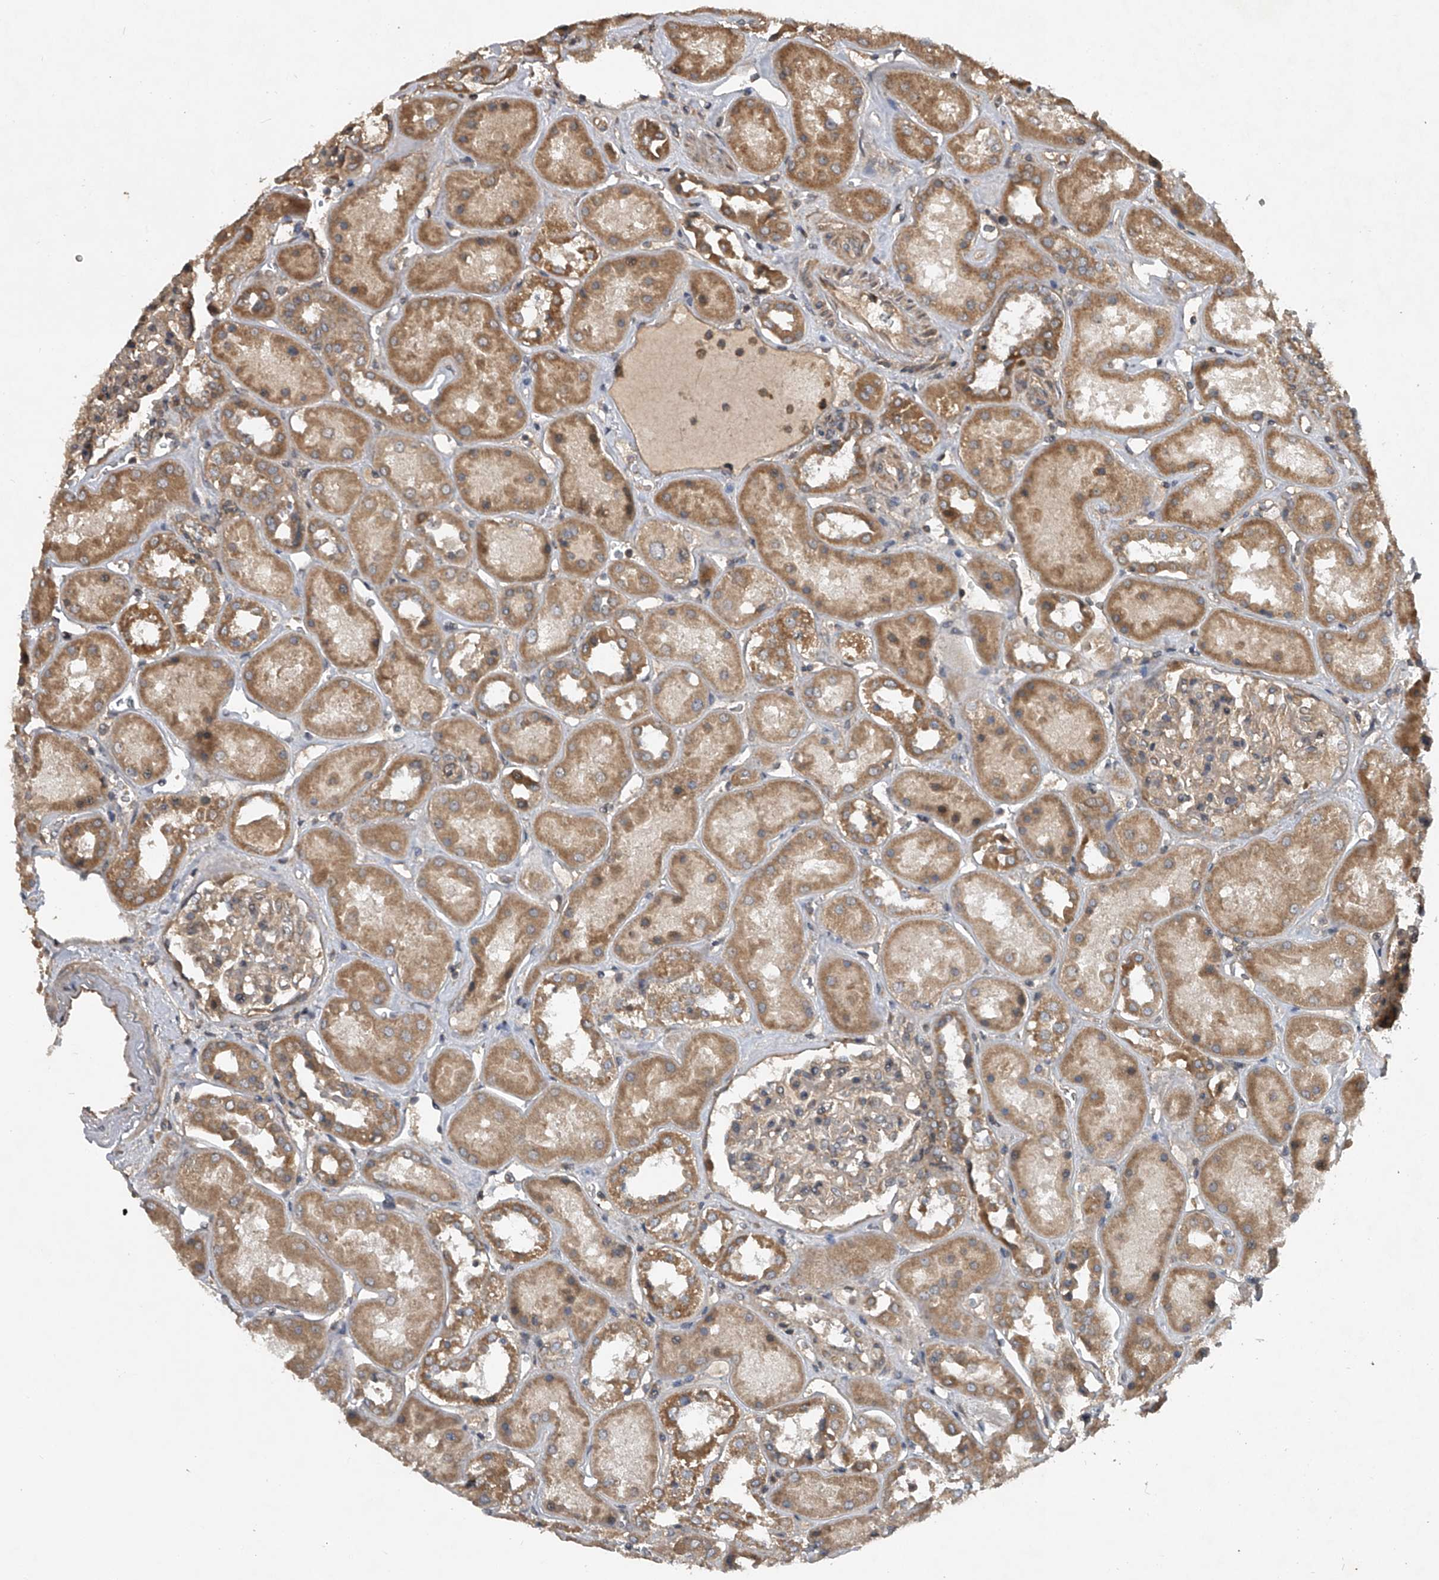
{"staining": {"intensity": "weak", "quantity": "<25%", "location": "cytoplasmic/membranous"}, "tissue": "kidney", "cell_type": "Cells in glomeruli", "image_type": "normal", "snomed": [{"axis": "morphology", "description": "Normal tissue, NOS"}, {"axis": "topography", "description": "Kidney"}], "caption": "An image of kidney stained for a protein displays no brown staining in cells in glomeruli. Nuclei are stained in blue.", "gene": "NFS1", "patient": {"sex": "male", "age": 70}}